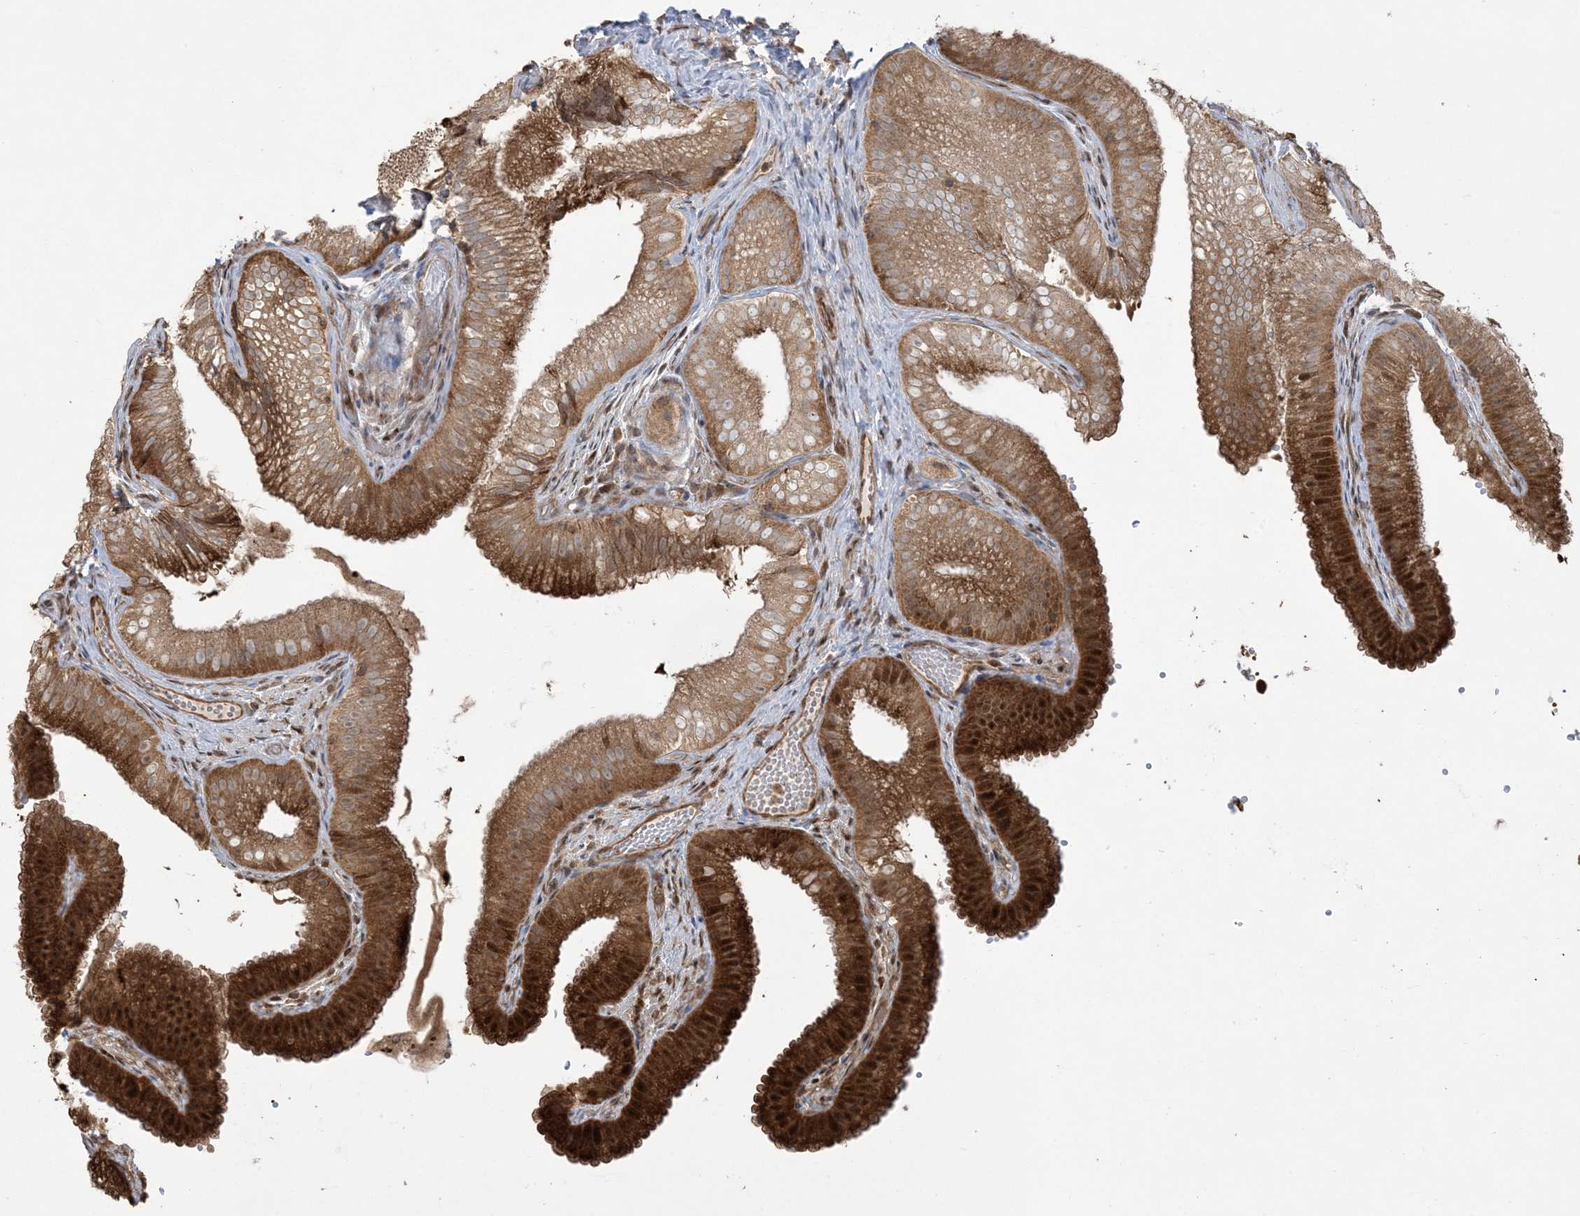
{"staining": {"intensity": "strong", "quantity": "25%-75%", "location": "cytoplasmic/membranous"}, "tissue": "gallbladder", "cell_type": "Glandular cells", "image_type": "normal", "snomed": [{"axis": "morphology", "description": "Normal tissue, NOS"}, {"axis": "topography", "description": "Gallbladder"}], "caption": "Protein positivity by IHC shows strong cytoplasmic/membranous staining in approximately 25%-75% of glandular cells in unremarkable gallbladder.", "gene": "KLHL18", "patient": {"sex": "female", "age": 30}}